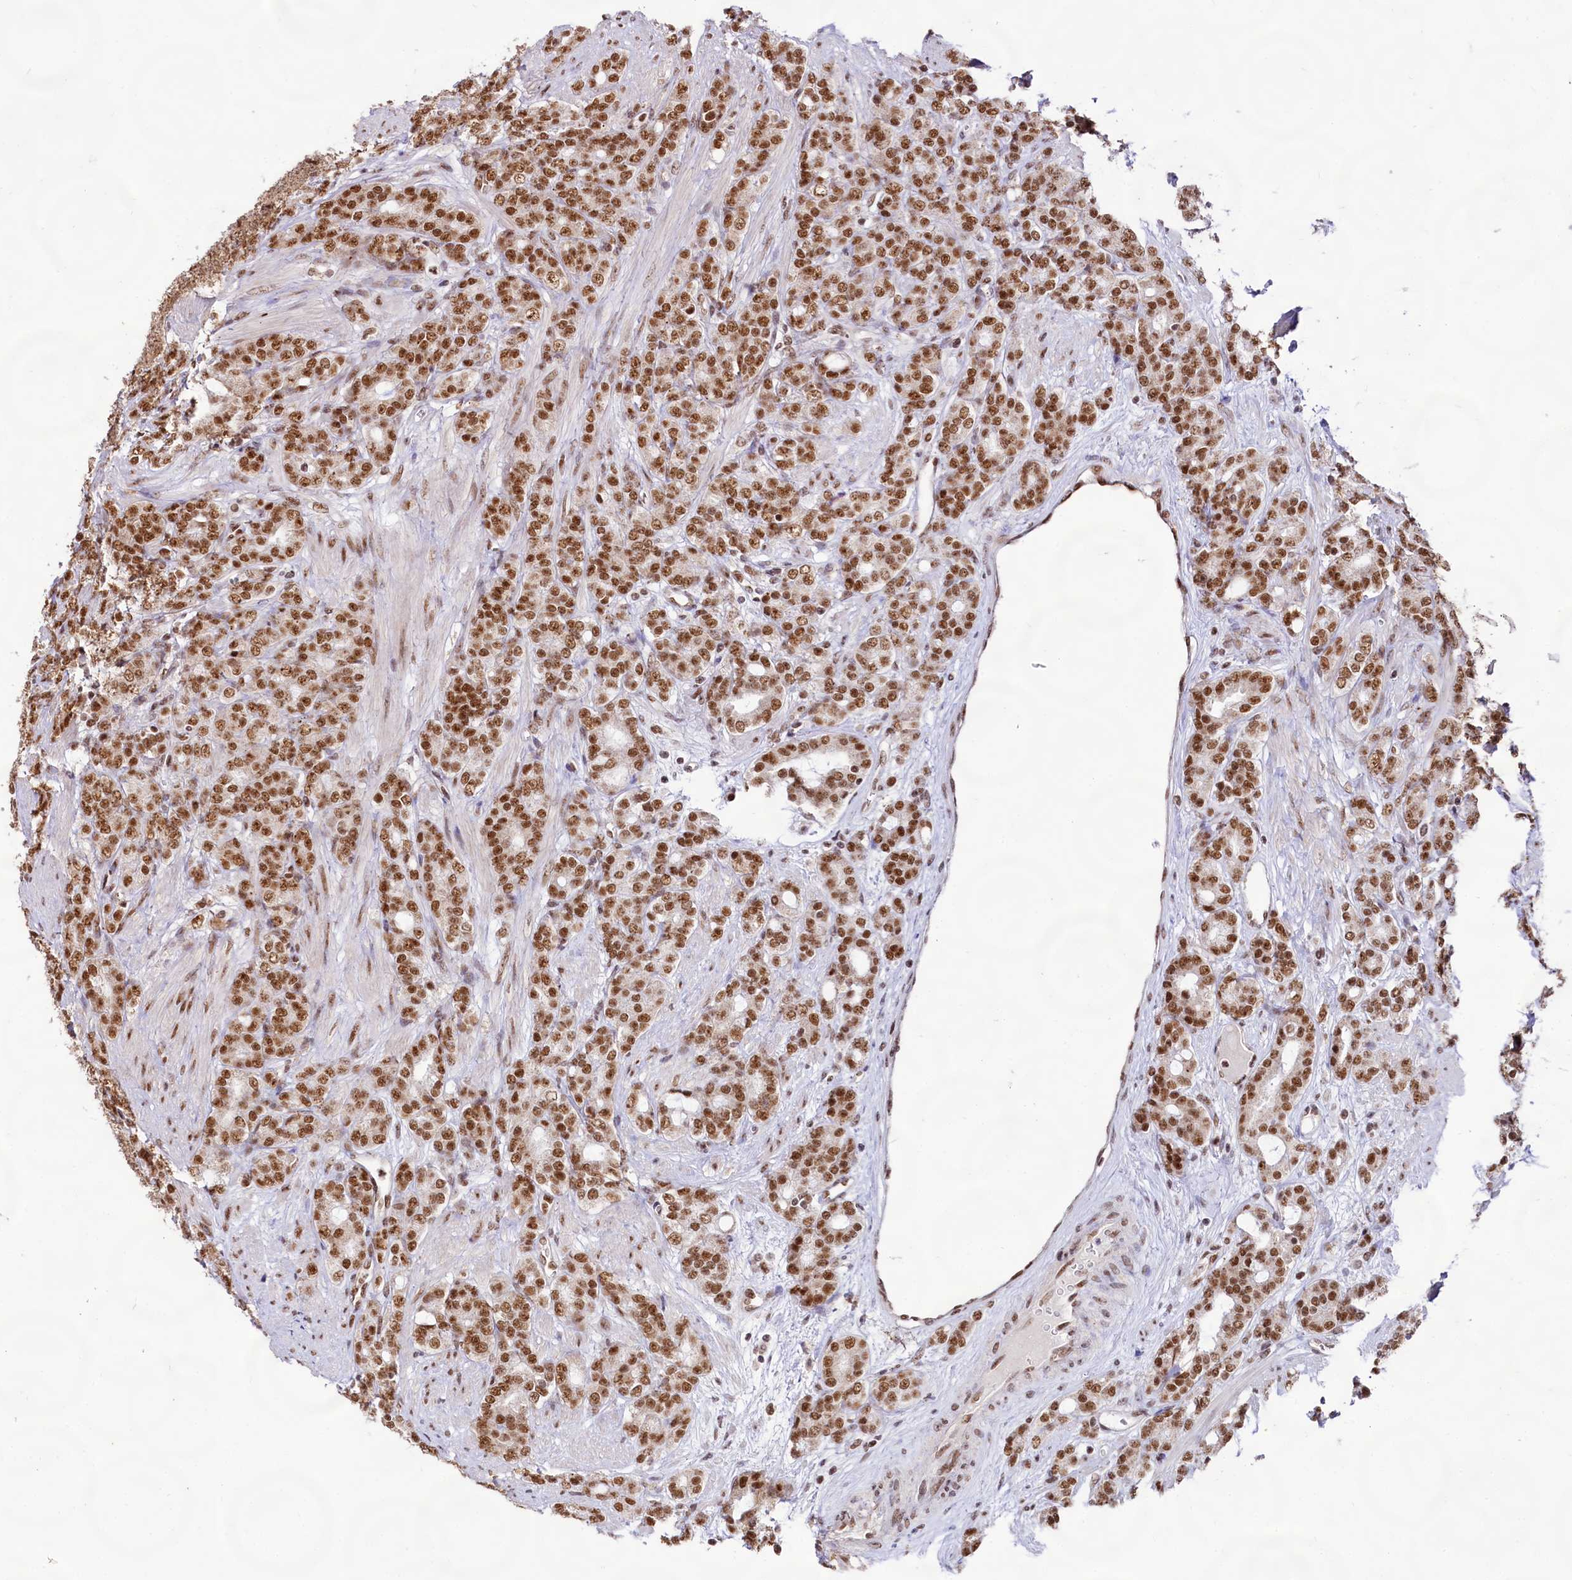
{"staining": {"intensity": "strong", "quantity": ">75%", "location": "nuclear"}, "tissue": "prostate cancer", "cell_type": "Tumor cells", "image_type": "cancer", "snomed": [{"axis": "morphology", "description": "Adenocarcinoma, High grade"}, {"axis": "topography", "description": "Prostate"}], "caption": "This image exhibits immunohistochemistry (IHC) staining of prostate adenocarcinoma (high-grade), with high strong nuclear positivity in approximately >75% of tumor cells.", "gene": "HIRA", "patient": {"sex": "male", "age": 62}}